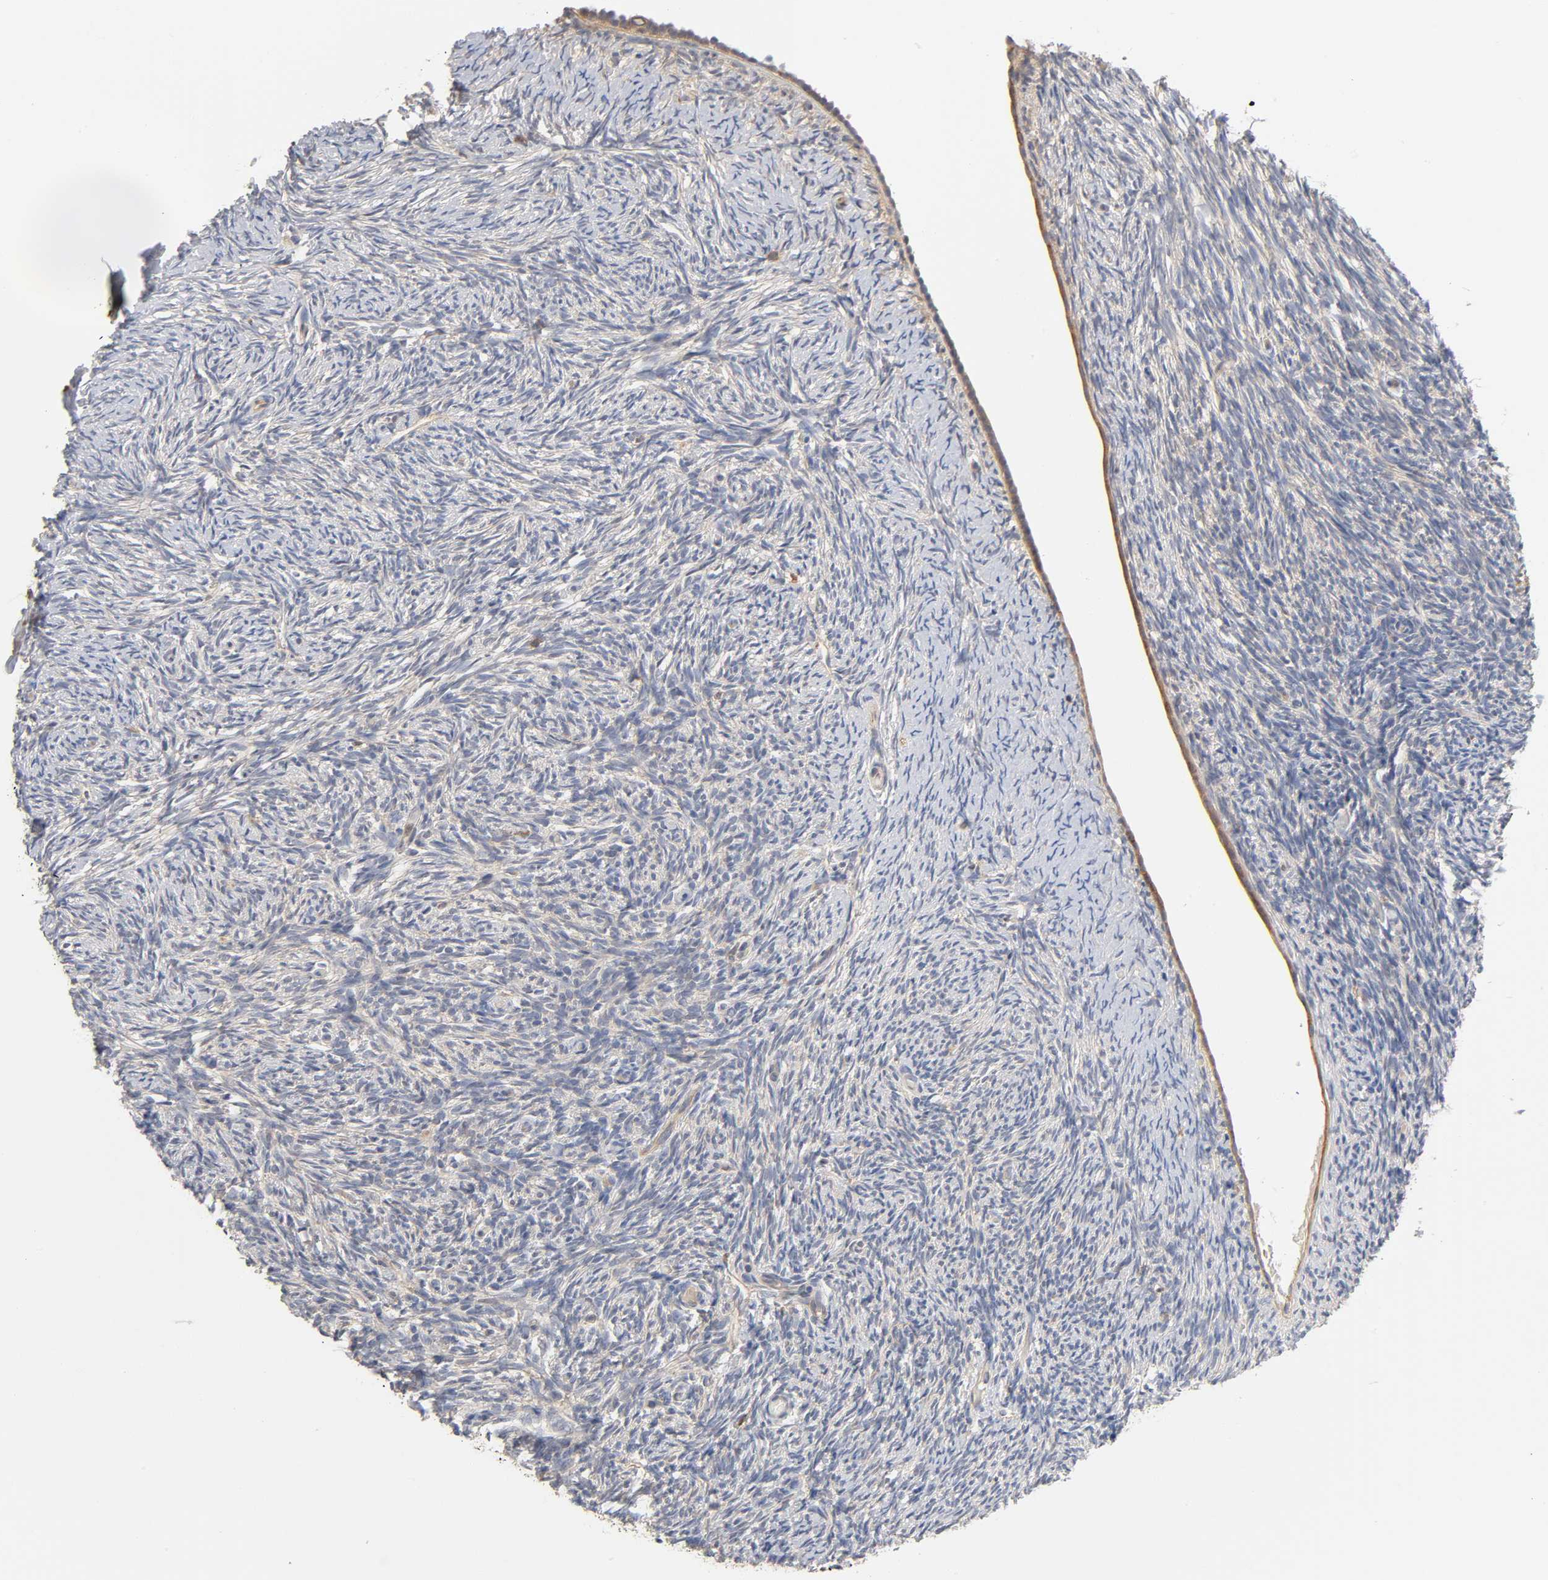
{"staining": {"intensity": "negative", "quantity": "none", "location": "none"}, "tissue": "ovary", "cell_type": "Ovarian stroma cells", "image_type": "normal", "snomed": [{"axis": "morphology", "description": "Normal tissue, NOS"}, {"axis": "topography", "description": "Ovary"}], "caption": "A histopathology image of ovary stained for a protein demonstrates no brown staining in ovarian stroma cells. The staining is performed using DAB brown chromogen with nuclei counter-stained in using hematoxylin.", "gene": "ACTR2", "patient": {"sex": "female", "age": 60}}